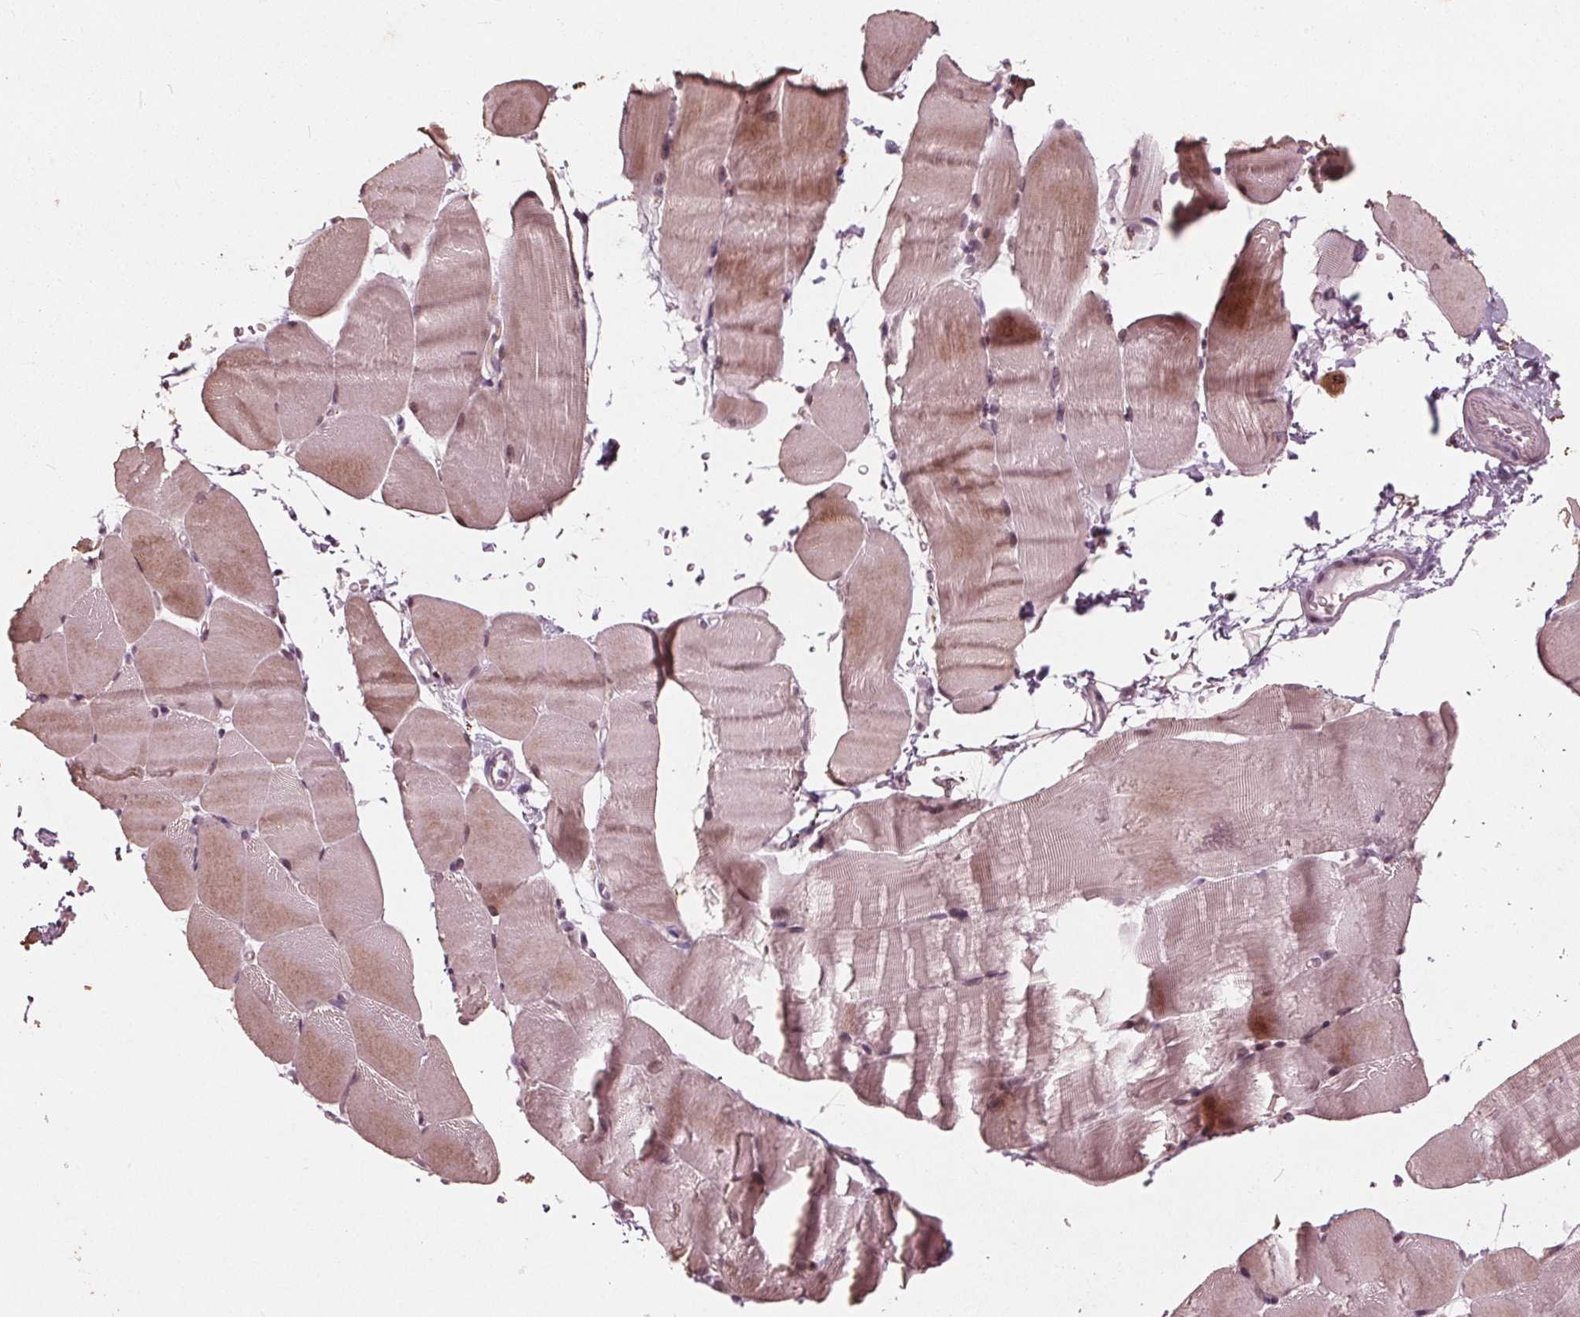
{"staining": {"intensity": "weak", "quantity": "25%-75%", "location": "nuclear"}, "tissue": "skeletal muscle", "cell_type": "Myocytes", "image_type": "normal", "snomed": [{"axis": "morphology", "description": "Normal tissue, NOS"}, {"axis": "topography", "description": "Skeletal muscle"}], "caption": "Human skeletal muscle stained for a protein (brown) reveals weak nuclear positive positivity in about 25%-75% of myocytes.", "gene": "NUP210", "patient": {"sex": "female", "age": 37}}